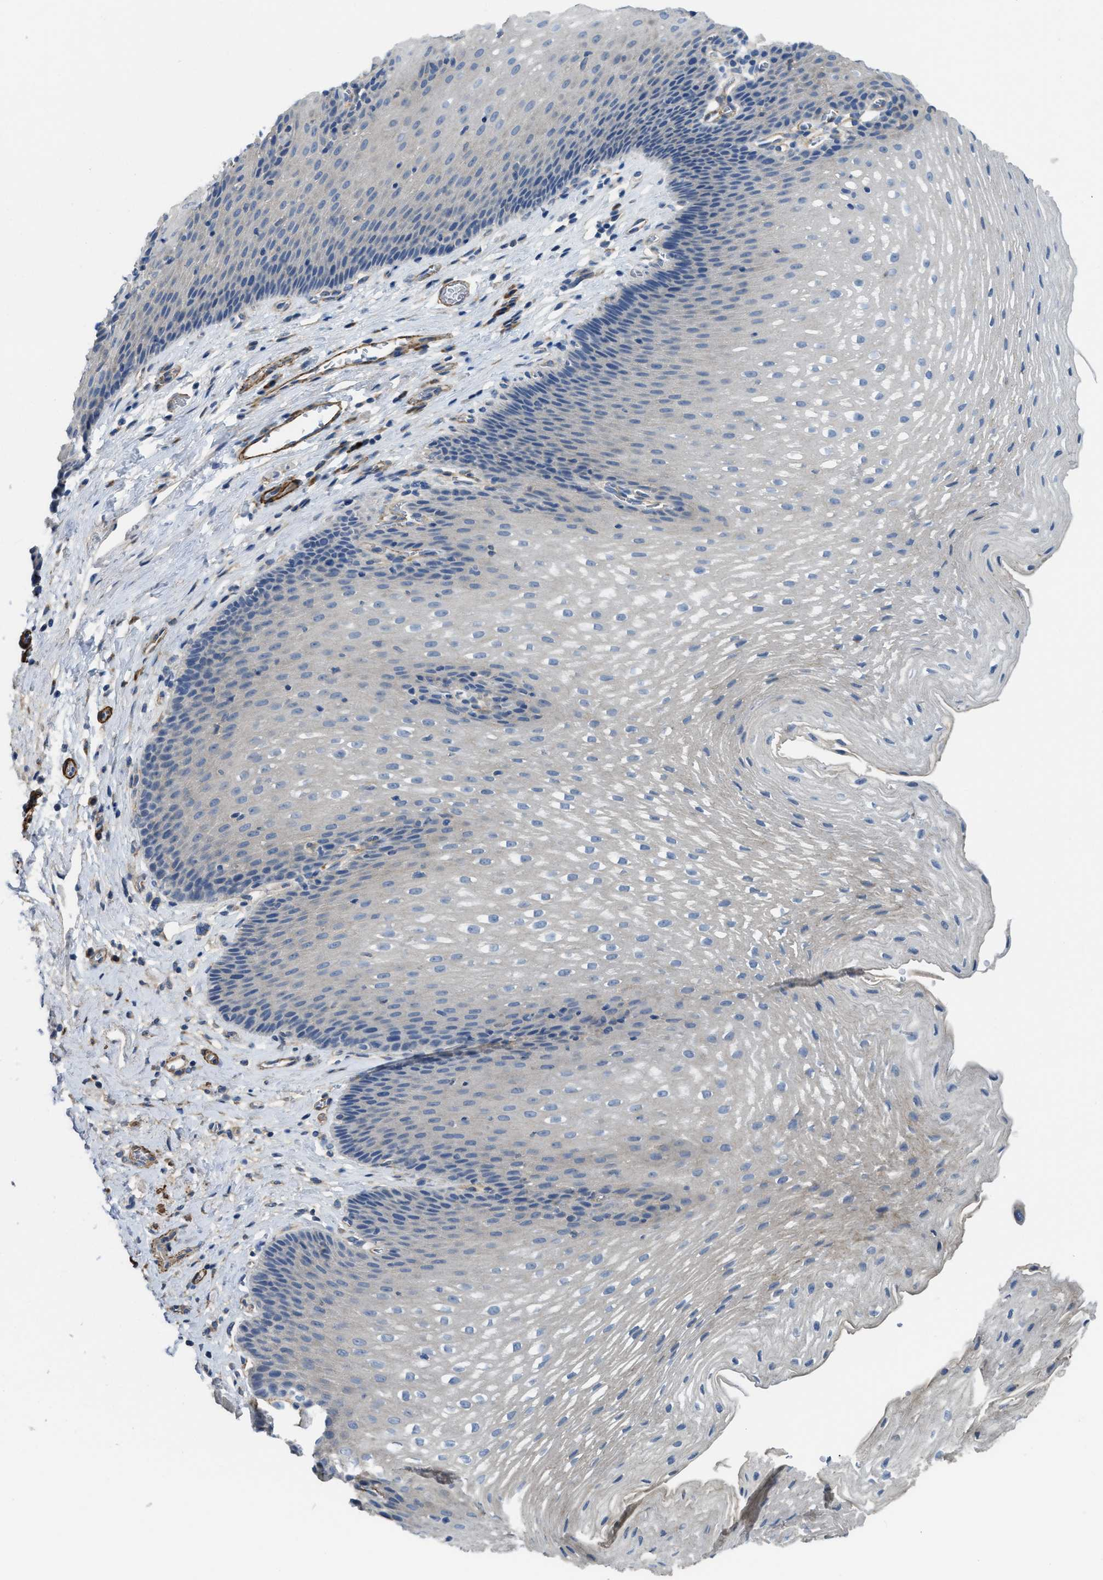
{"staining": {"intensity": "weak", "quantity": "<25%", "location": "cytoplasmic/membranous"}, "tissue": "esophagus", "cell_type": "Squamous epithelial cells", "image_type": "normal", "snomed": [{"axis": "morphology", "description": "Normal tissue, NOS"}, {"axis": "topography", "description": "Esophagus"}], "caption": "Squamous epithelial cells are negative for brown protein staining in normal esophagus. Brightfield microscopy of immunohistochemistry stained with DAB (brown) and hematoxylin (blue), captured at high magnification.", "gene": "BMPR1A", "patient": {"sex": "male", "age": 48}}